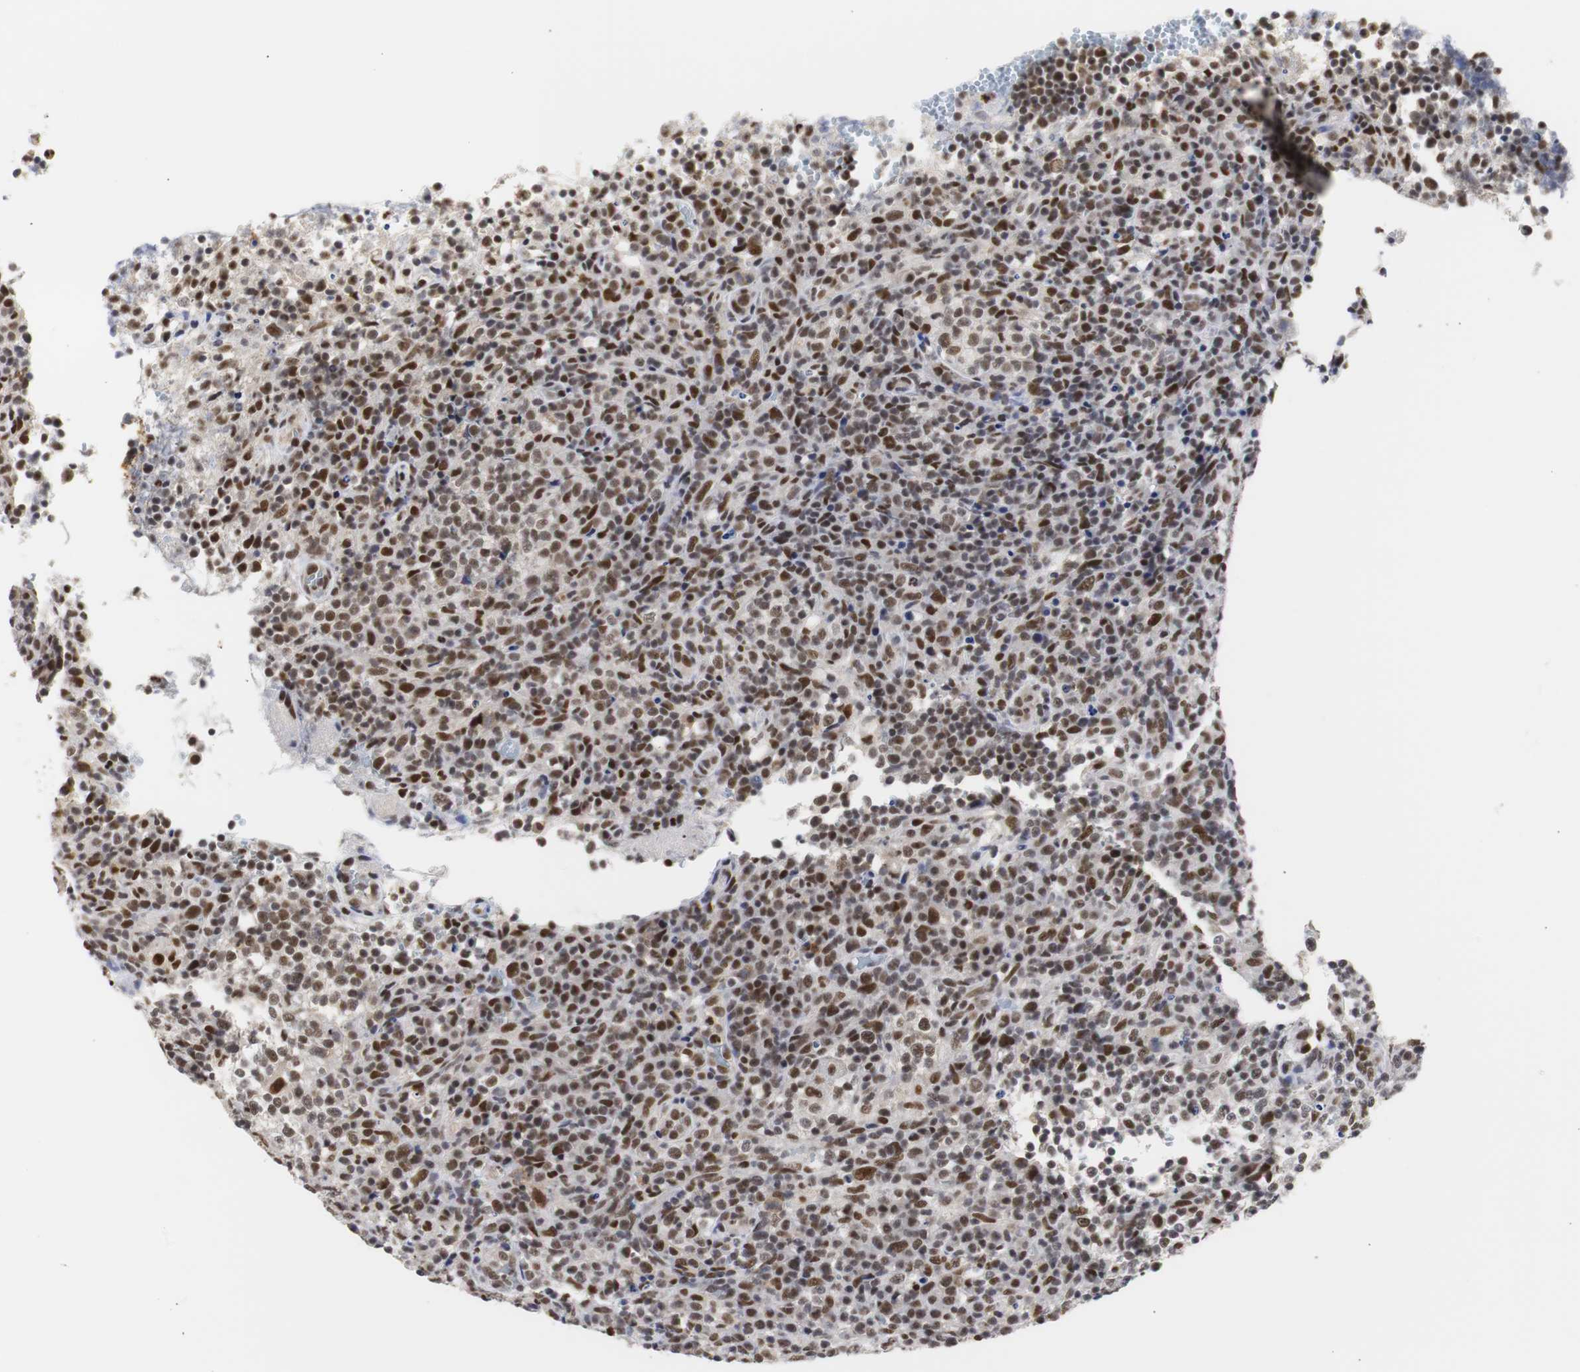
{"staining": {"intensity": "strong", "quantity": ">75%", "location": "nuclear"}, "tissue": "lymphoma", "cell_type": "Tumor cells", "image_type": "cancer", "snomed": [{"axis": "morphology", "description": "Malignant lymphoma, non-Hodgkin's type, High grade"}, {"axis": "topography", "description": "Lymph node"}], "caption": "Lymphoma stained for a protein demonstrates strong nuclear positivity in tumor cells.", "gene": "ZFC3H1", "patient": {"sex": "female", "age": 76}}